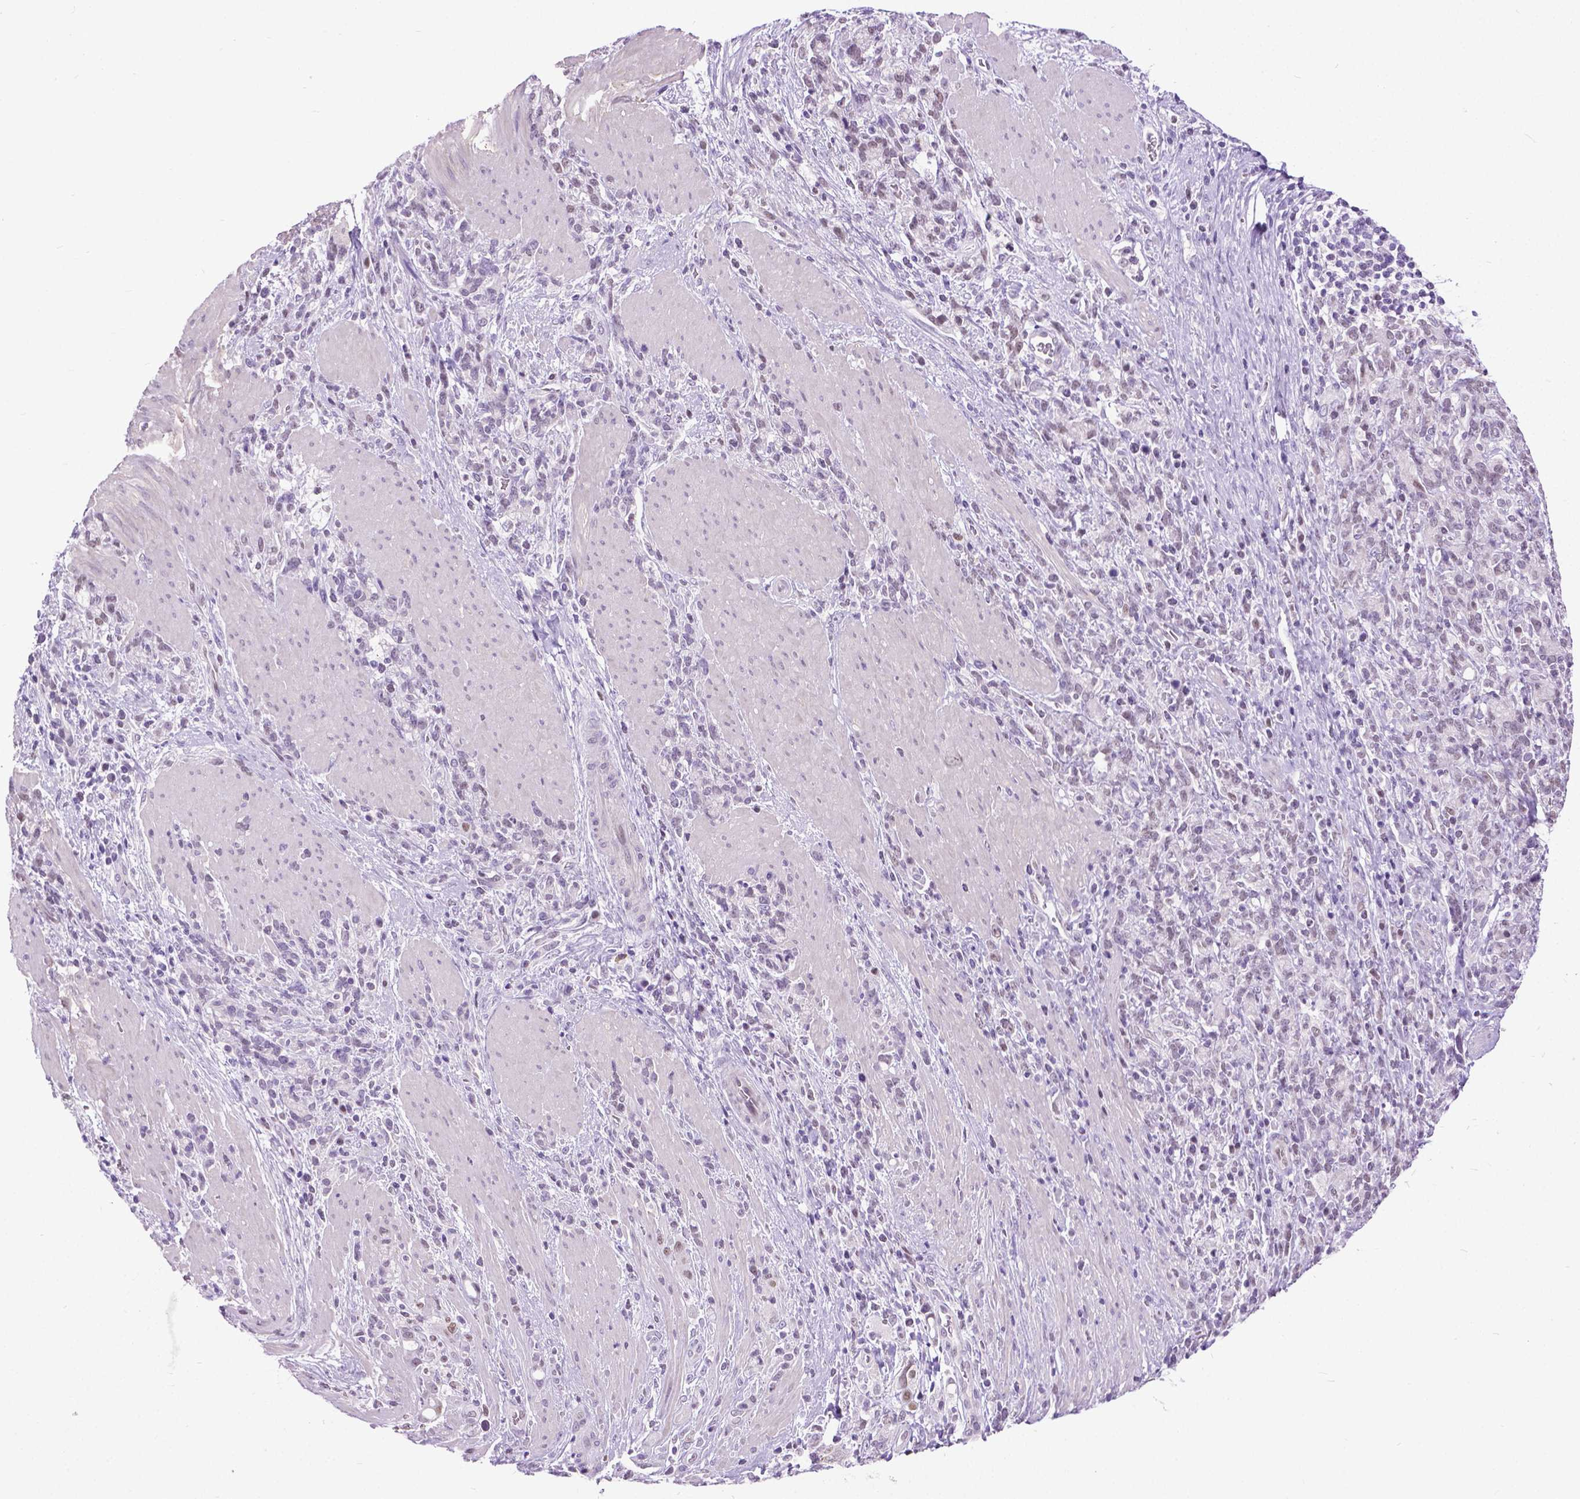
{"staining": {"intensity": "negative", "quantity": "none", "location": "none"}, "tissue": "stomach cancer", "cell_type": "Tumor cells", "image_type": "cancer", "snomed": [{"axis": "morphology", "description": "Adenocarcinoma, NOS"}, {"axis": "topography", "description": "Stomach"}], "caption": "Tumor cells are negative for protein expression in human stomach adenocarcinoma.", "gene": "APCDD1L", "patient": {"sex": "female", "age": 57}}